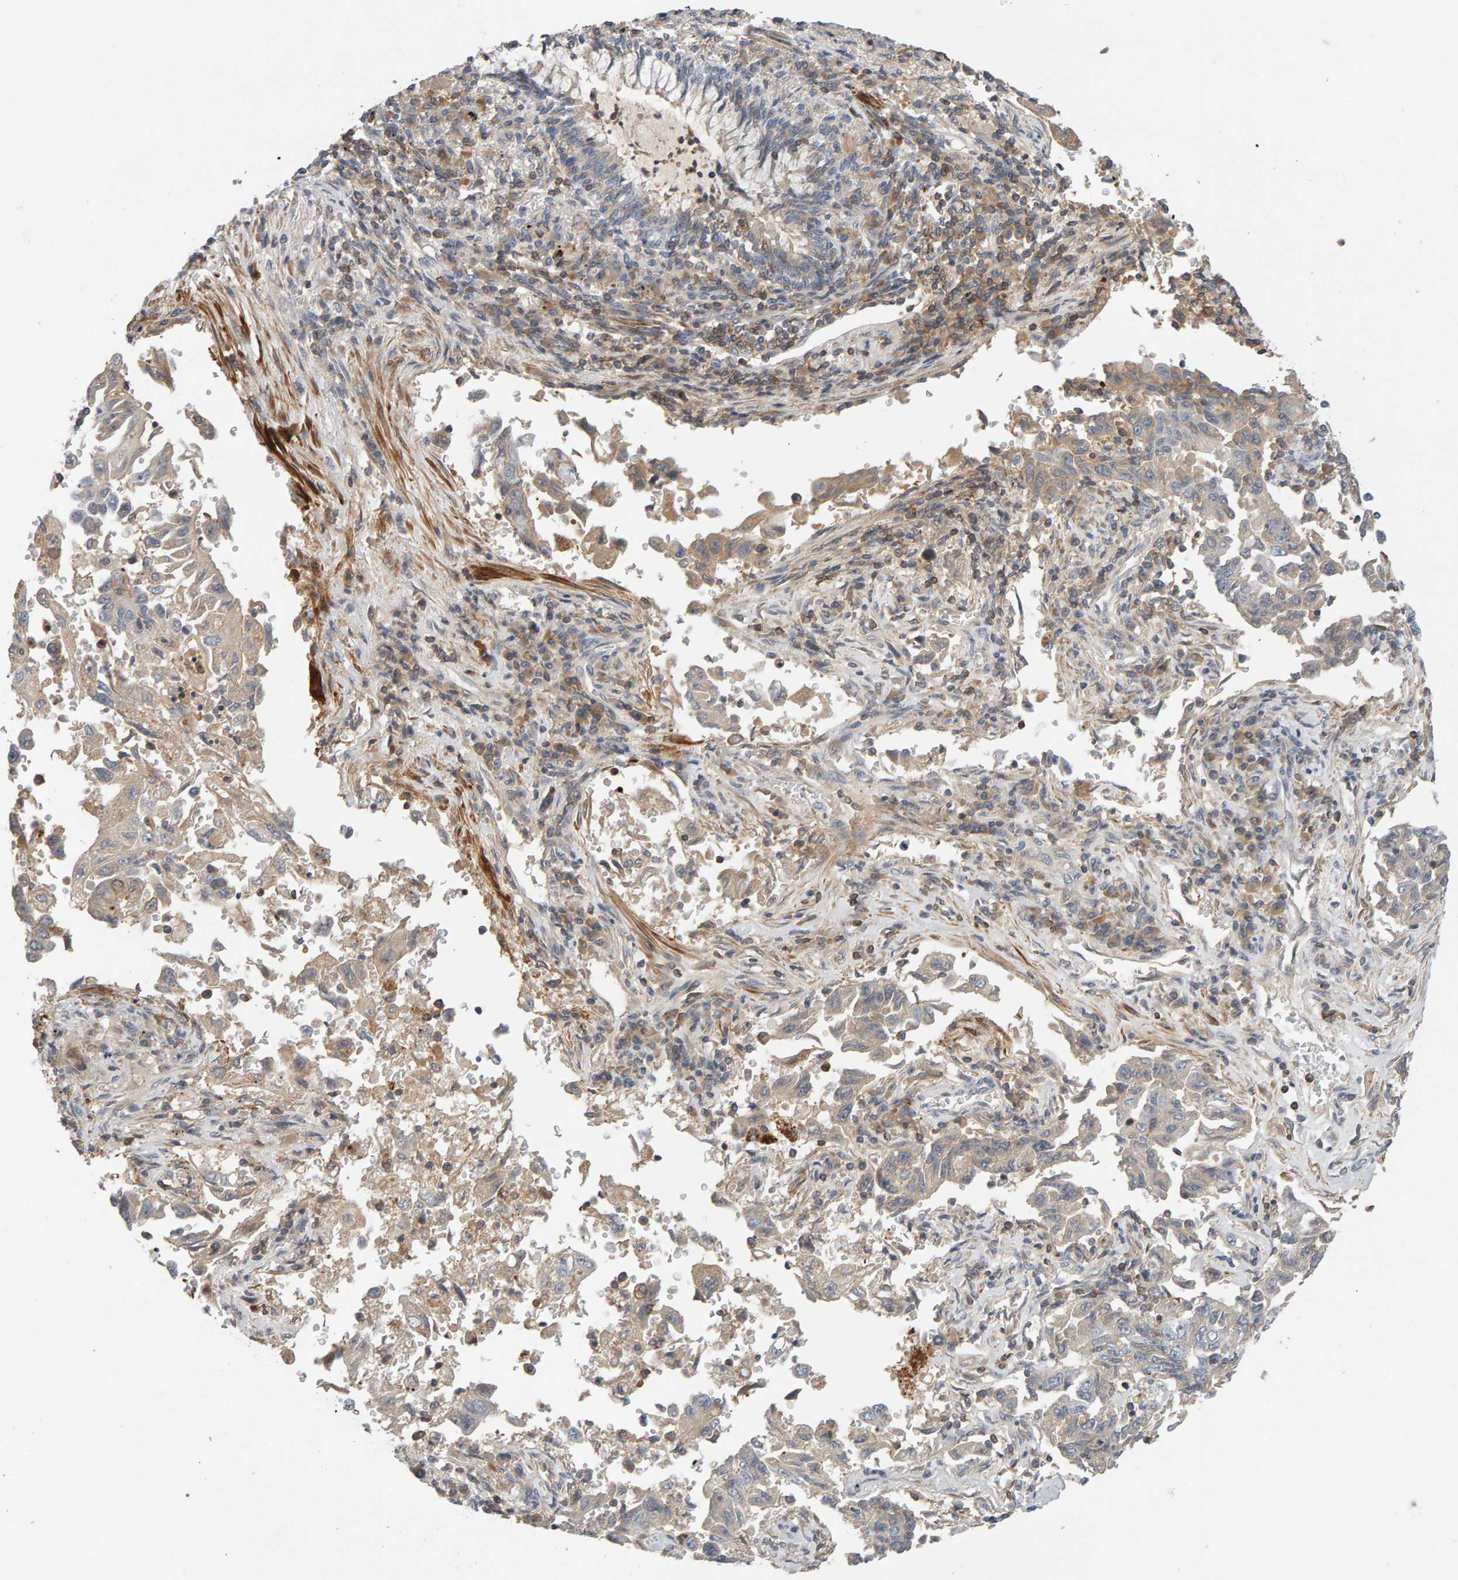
{"staining": {"intensity": "weak", "quantity": "25%-75%", "location": "cytoplasmic/membranous"}, "tissue": "lung cancer", "cell_type": "Tumor cells", "image_type": "cancer", "snomed": [{"axis": "morphology", "description": "Adenocarcinoma, NOS"}, {"axis": "topography", "description": "Lung"}], "caption": "The immunohistochemical stain highlights weak cytoplasmic/membranous expression in tumor cells of lung cancer (adenocarcinoma) tissue.", "gene": "NUDCD1", "patient": {"sex": "female", "age": 51}}